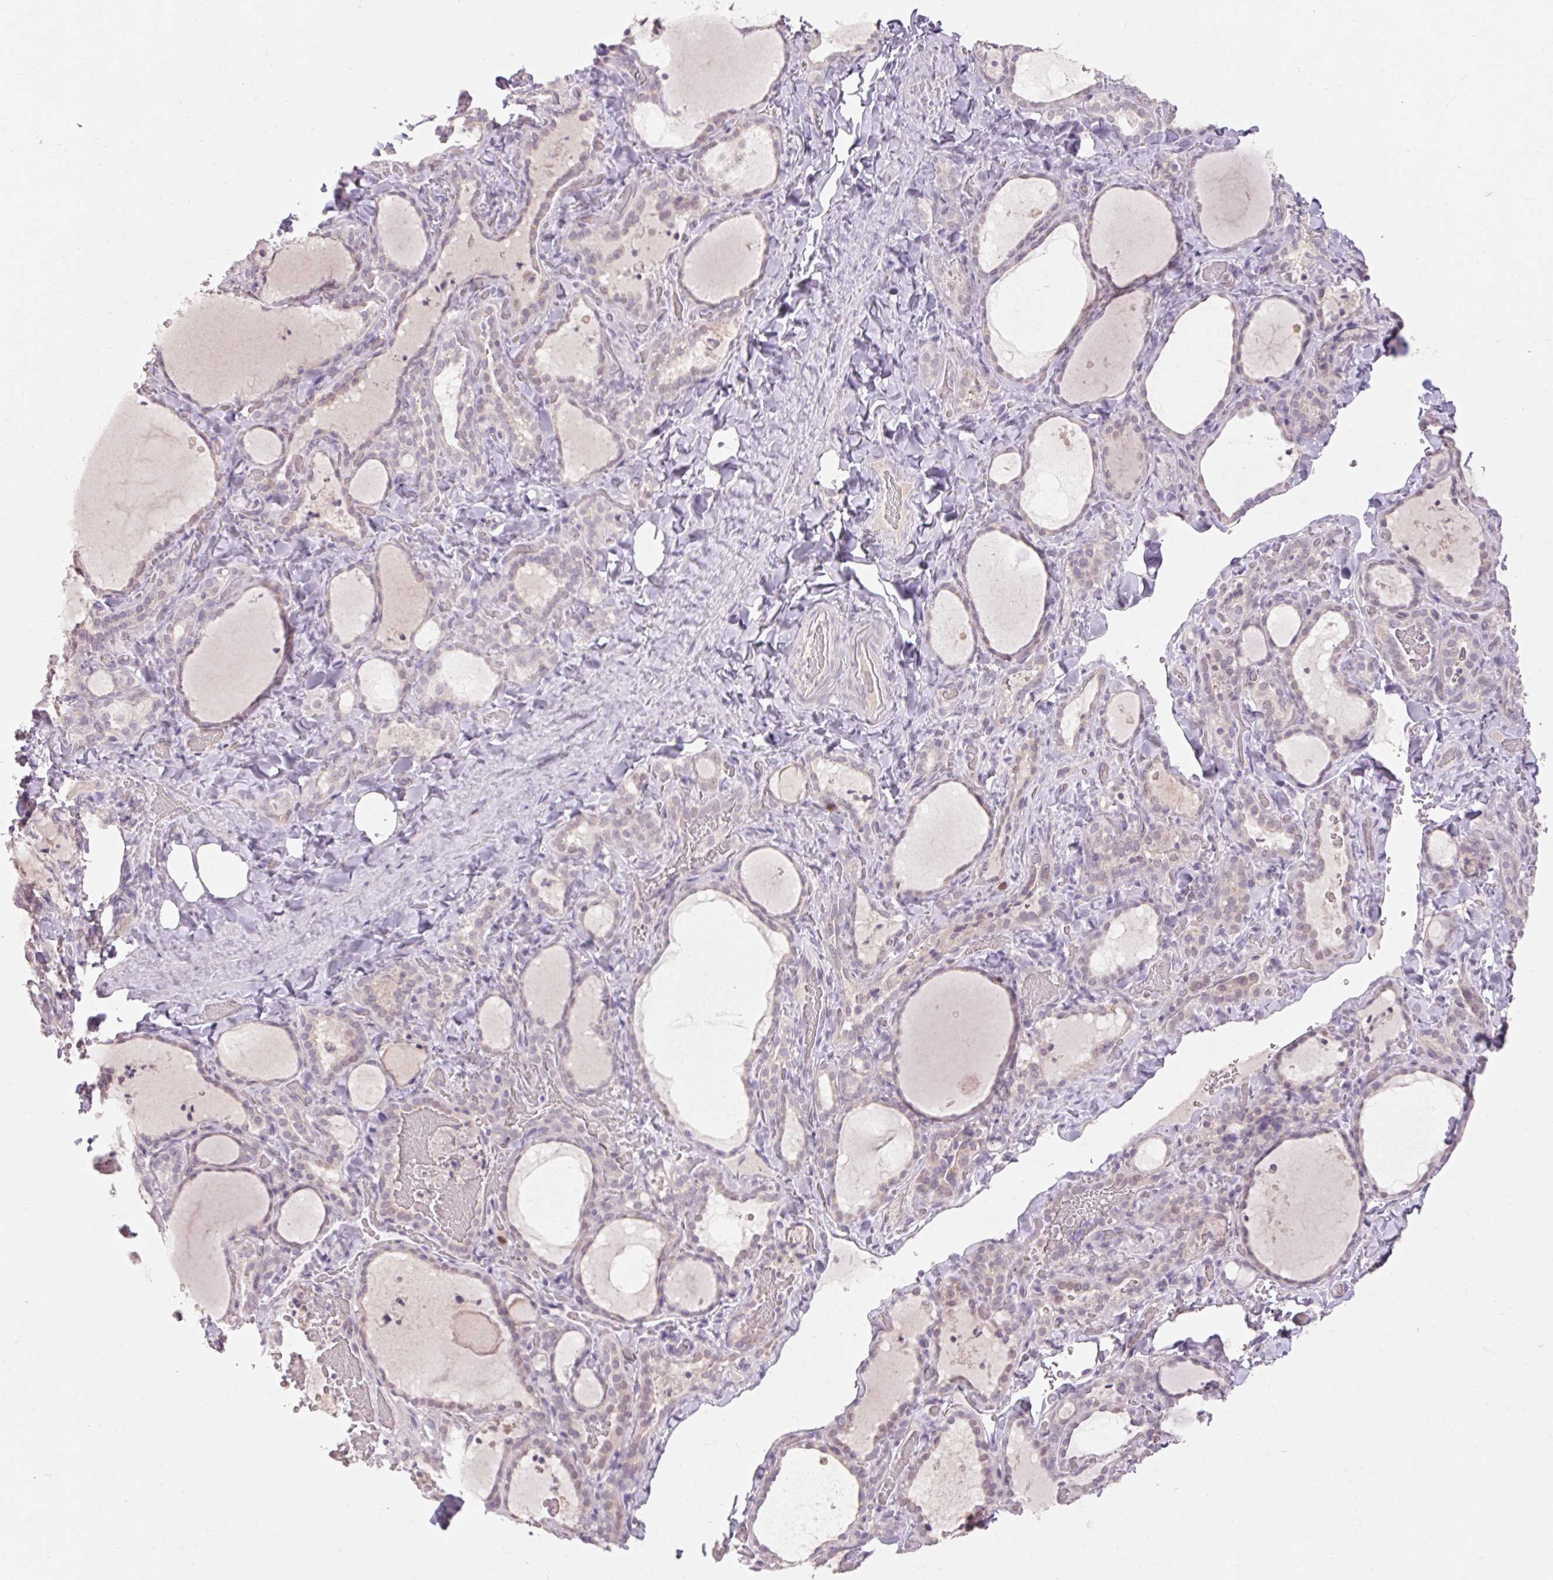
{"staining": {"intensity": "negative", "quantity": "none", "location": "none"}, "tissue": "thyroid gland", "cell_type": "Glandular cells", "image_type": "normal", "snomed": [{"axis": "morphology", "description": "Normal tissue, NOS"}, {"axis": "topography", "description": "Thyroid gland"}], "caption": "DAB (3,3'-diaminobenzidine) immunohistochemical staining of normal thyroid gland shows no significant staining in glandular cells.", "gene": "SKP2", "patient": {"sex": "female", "age": 22}}